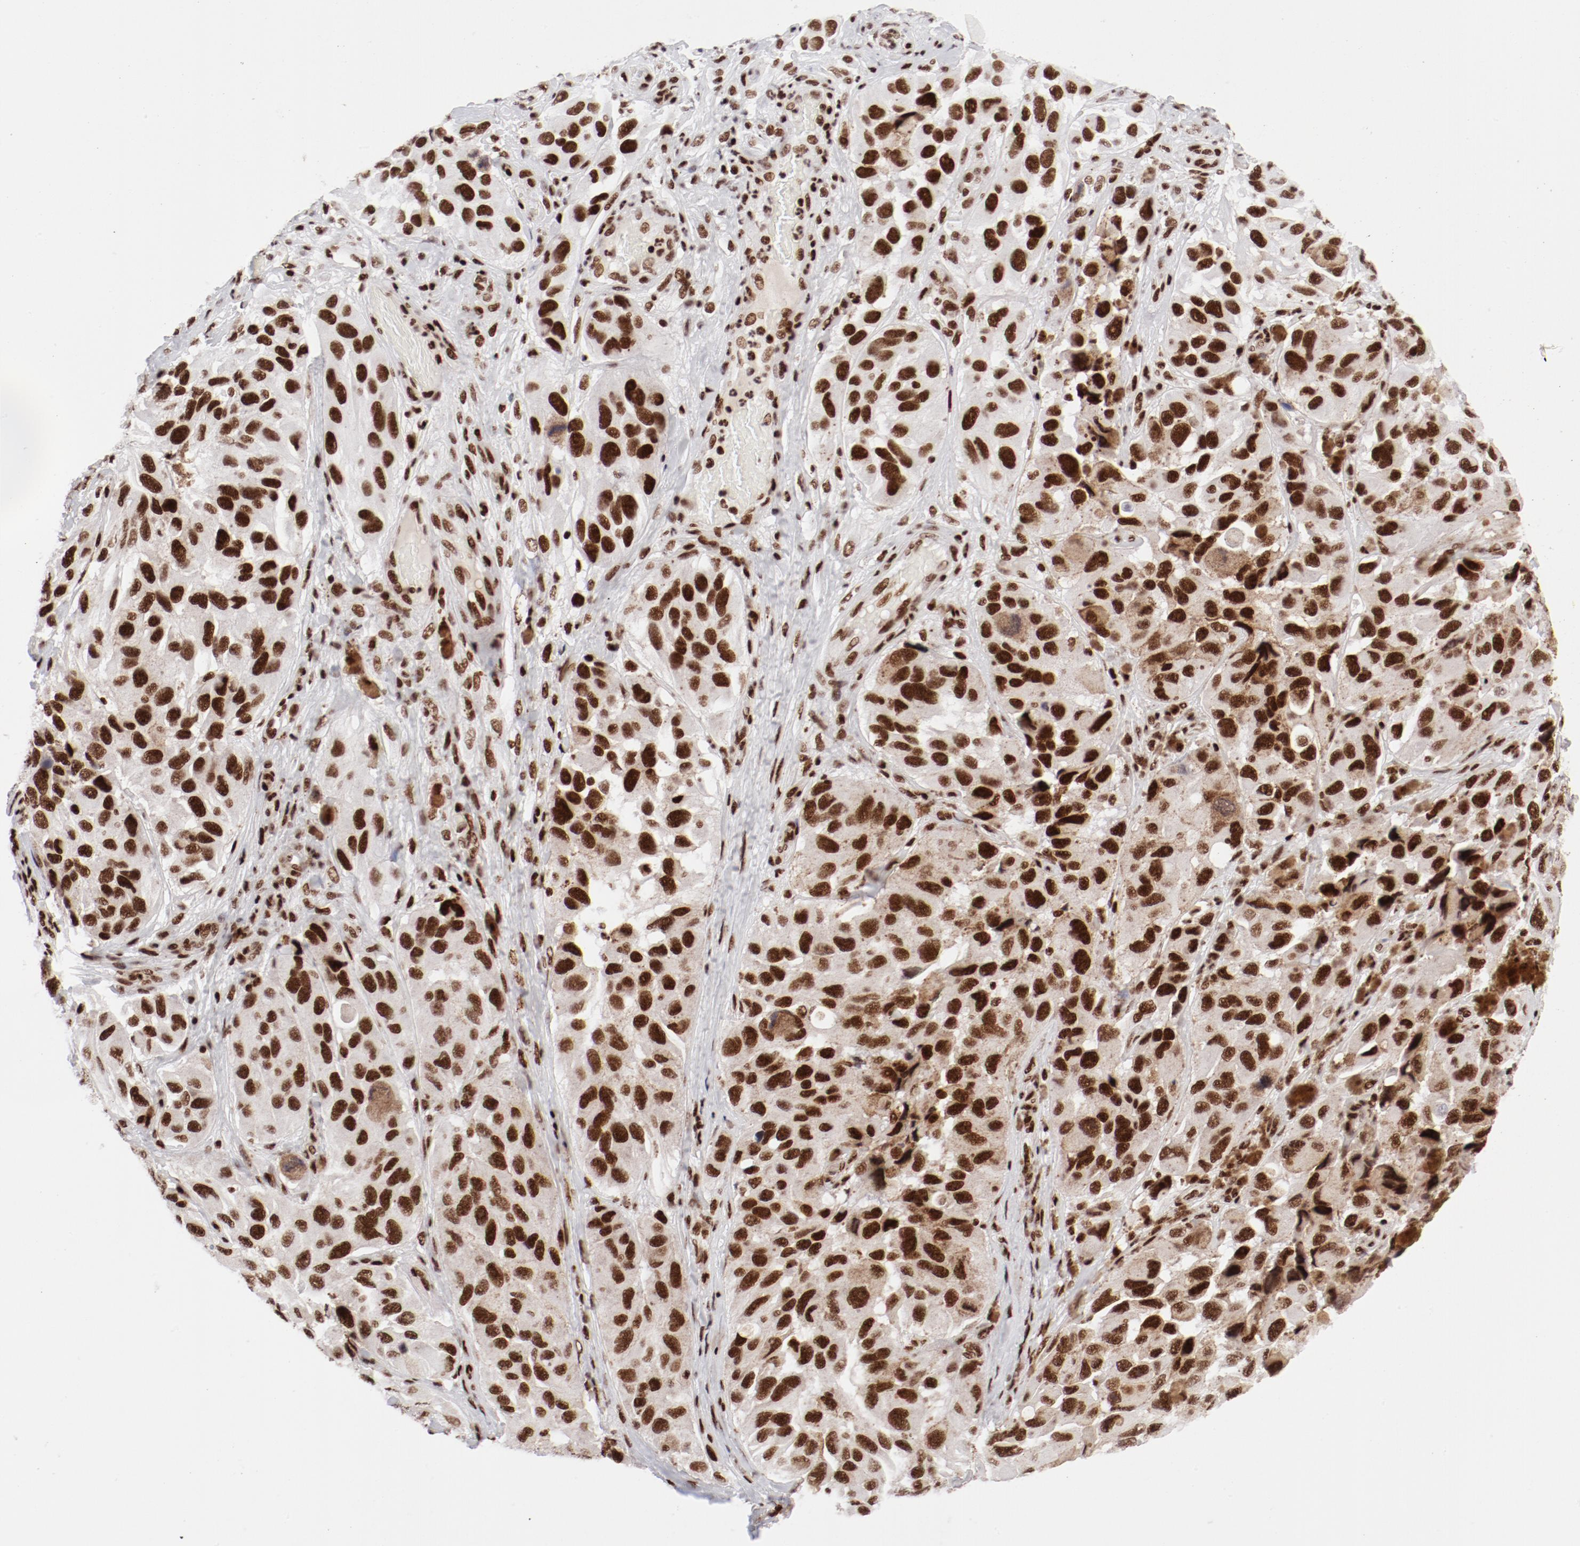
{"staining": {"intensity": "strong", "quantity": ">75%", "location": "nuclear"}, "tissue": "melanoma", "cell_type": "Tumor cells", "image_type": "cancer", "snomed": [{"axis": "morphology", "description": "Malignant melanoma, NOS"}, {"axis": "topography", "description": "Skin"}], "caption": "Immunohistochemistry image of neoplastic tissue: human malignant melanoma stained using immunohistochemistry (IHC) shows high levels of strong protein expression localized specifically in the nuclear of tumor cells, appearing as a nuclear brown color.", "gene": "NFYB", "patient": {"sex": "female", "age": 73}}